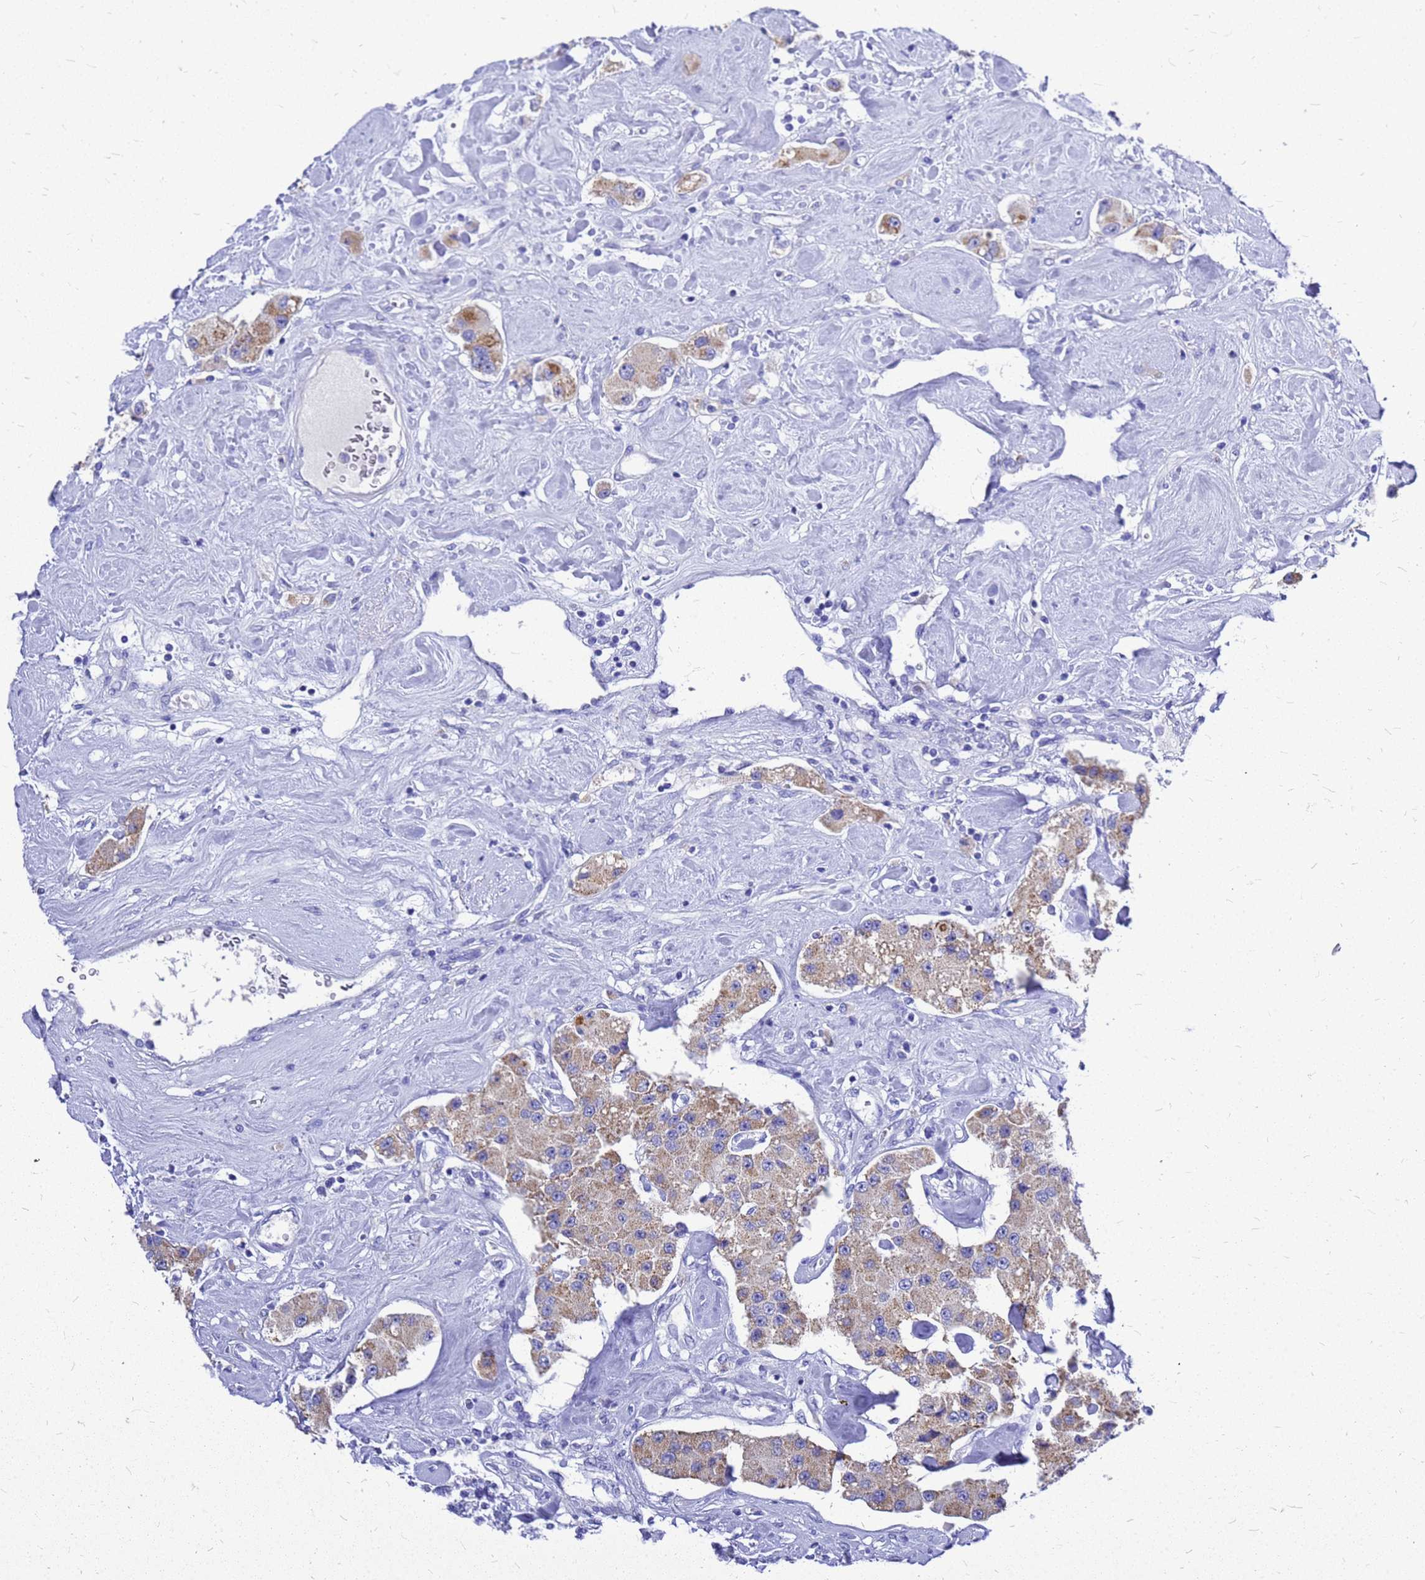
{"staining": {"intensity": "moderate", "quantity": ">75%", "location": "cytoplasmic/membranous"}, "tissue": "carcinoid", "cell_type": "Tumor cells", "image_type": "cancer", "snomed": [{"axis": "morphology", "description": "Carcinoid, malignant, NOS"}, {"axis": "topography", "description": "Pancreas"}], "caption": "Immunohistochemical staining of carcinoid reveals moderate cytoplasmic/membranous protein positivity in about >75% of tumor cells.", "gene": "OR52E2", "patient": {"sex": "male", "age": 41}}